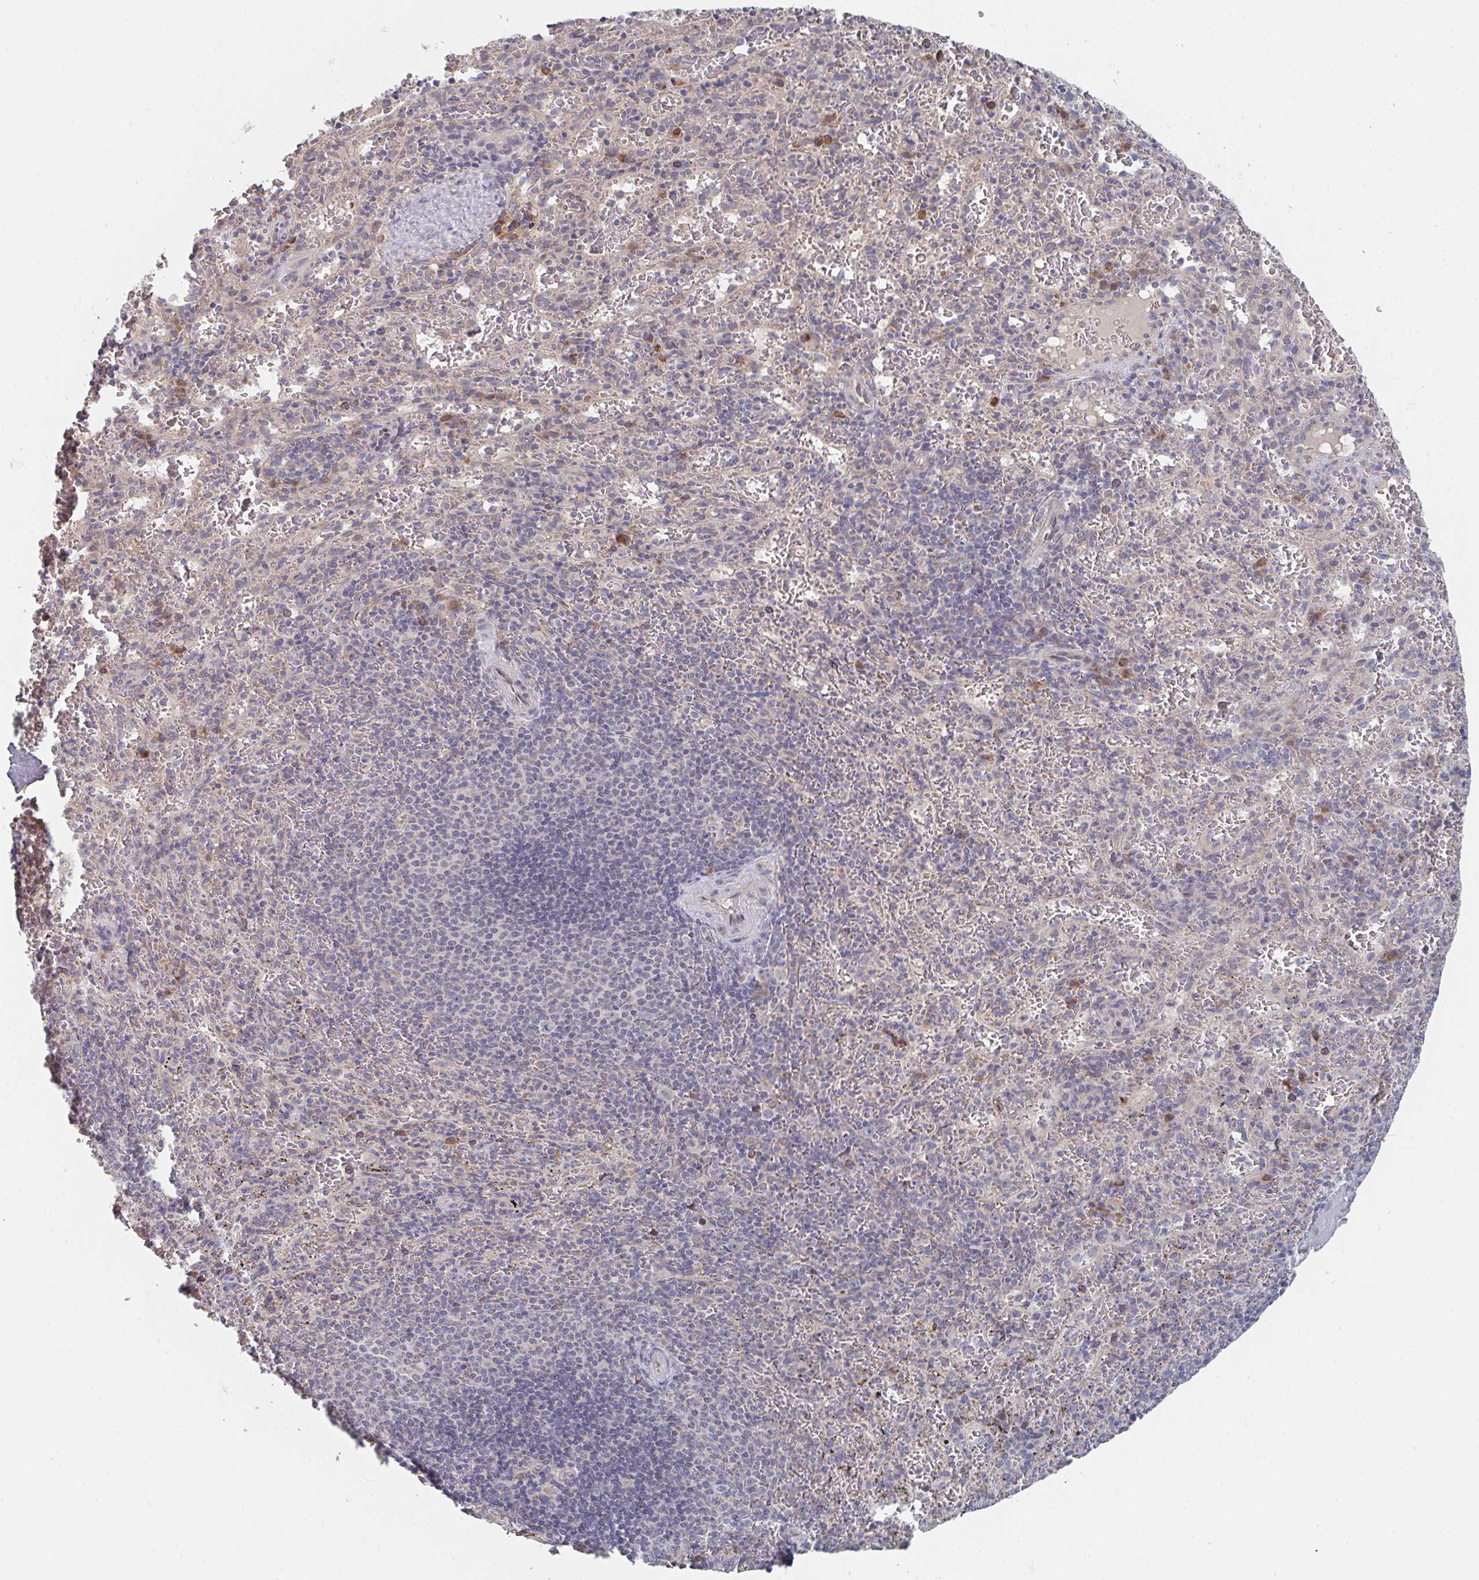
{"staining": {"intensity": "moderate", "quantity": "<25%", "location": "cytoplasmic/membranous"}, "tissue": "spleen", "cell_type": "Cells in red pulp", "image_type": "normal", "snomed": [{"axis": "morphology", "description": "Normal tissue, NOS"}, {"axis": "topography", "description": "Spleen"}], "caption": "Immunohistochemical staining of unremarkable human spleen displays <25% levels of moderate cytoplasmic/membranous protein positivity in about <25% of cells in red pulp.", "gene": "ELOVL1", "patient": {"sex": "male", "age": 57}}